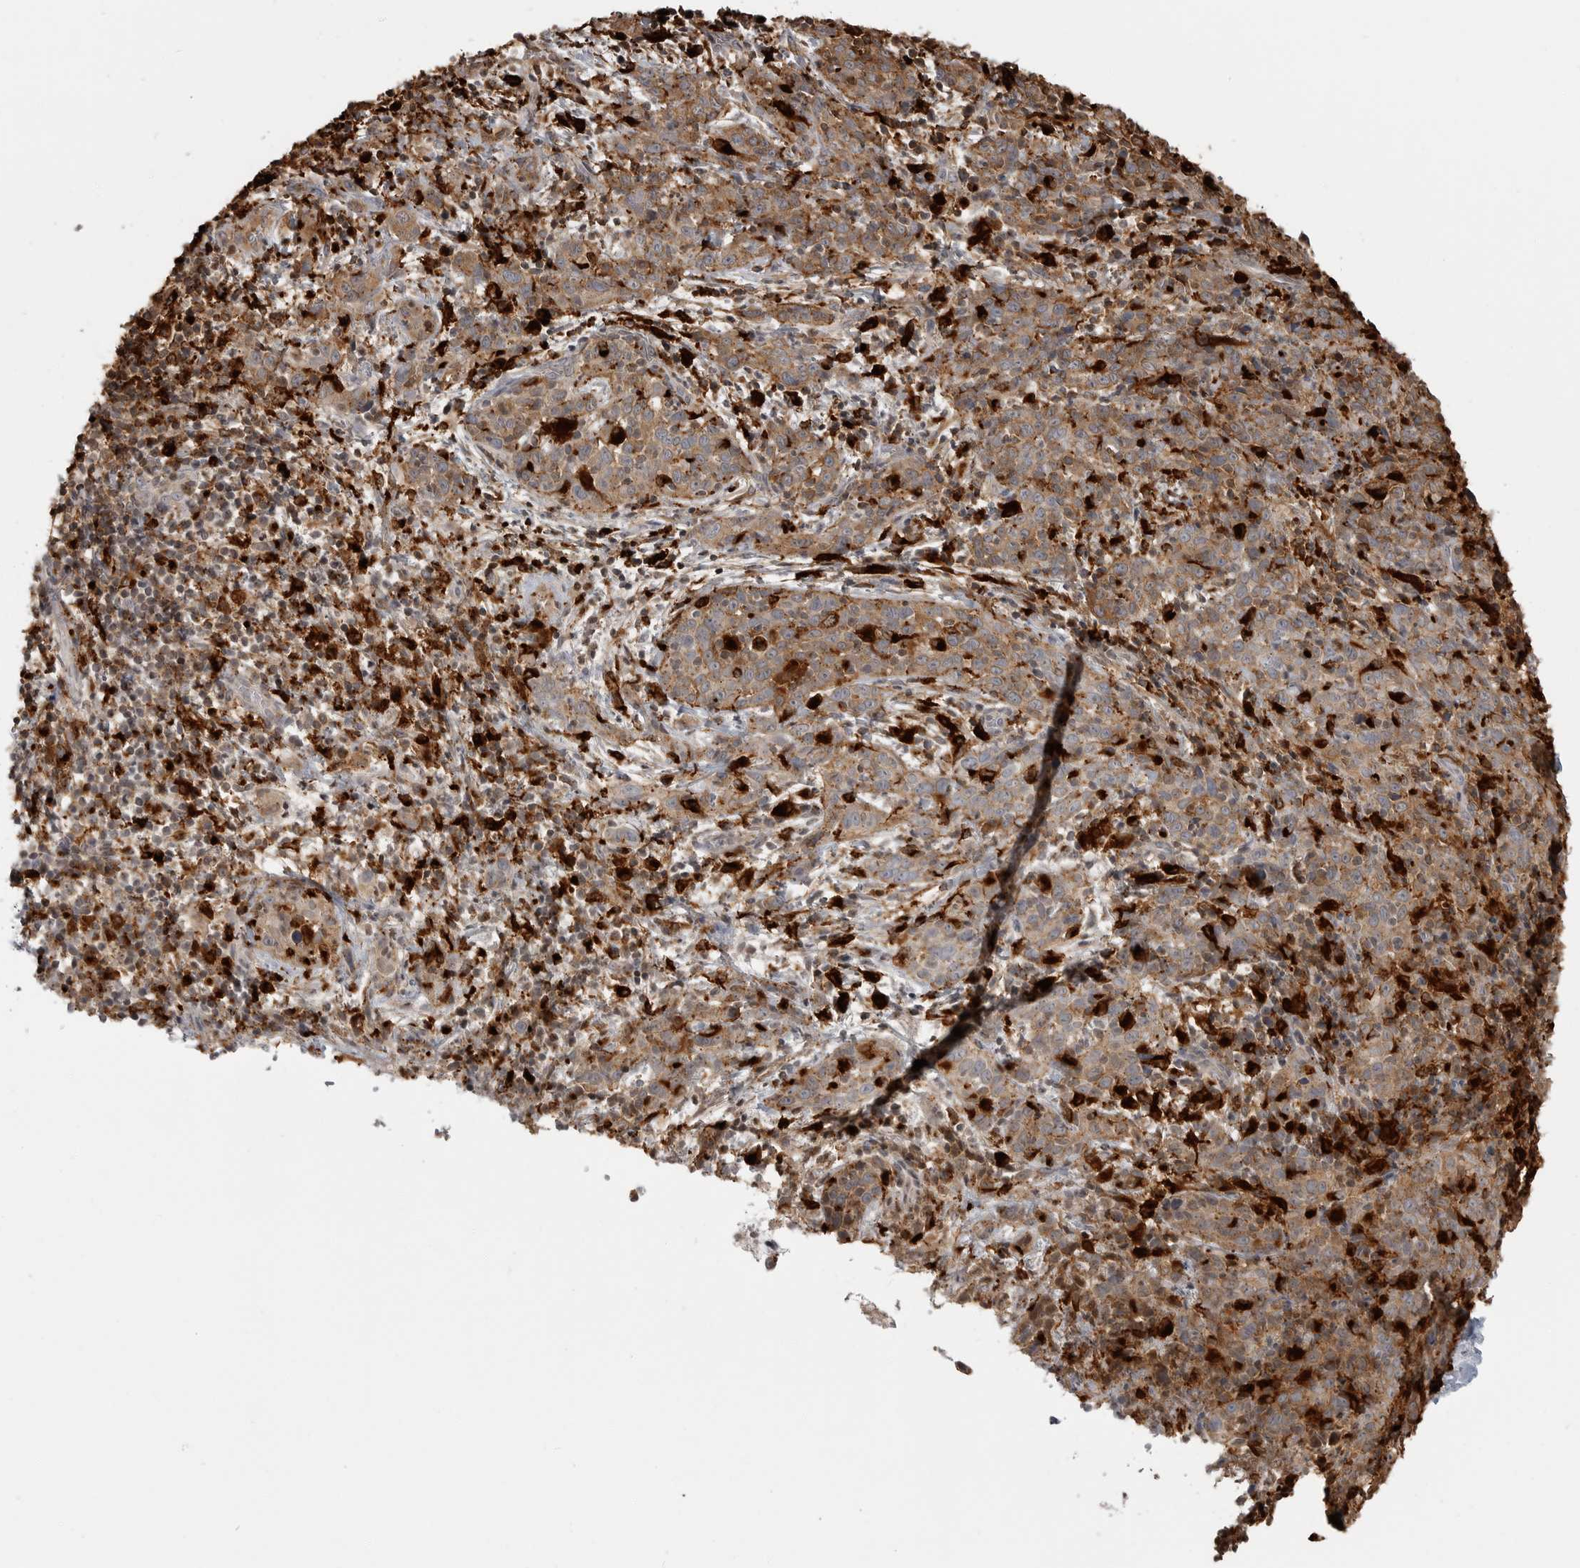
{"staining": {"intensity": "moderate", "quantity": ">75%", "location": "cytoplasmic/membranous"}, "tissue": "cervical cancer", "cell_type": "Tumor cells", "image_type": "cancer", "snomed": [{"axis": "morphology", "description": "Squamous cell carcinoma, NOS"}, {"axis": "topography", "description": "Cervix"}], "caption": "High-power microscopy captured an immunohistochemistry (IHC) photomicrograph of cervical squamous cell carcinoma, revealing moderate cytoplasmic/membranous staining in about >75% of tumor cells.", "gene": "IFI30", "patient": {"sex": "female", "age": 46}}